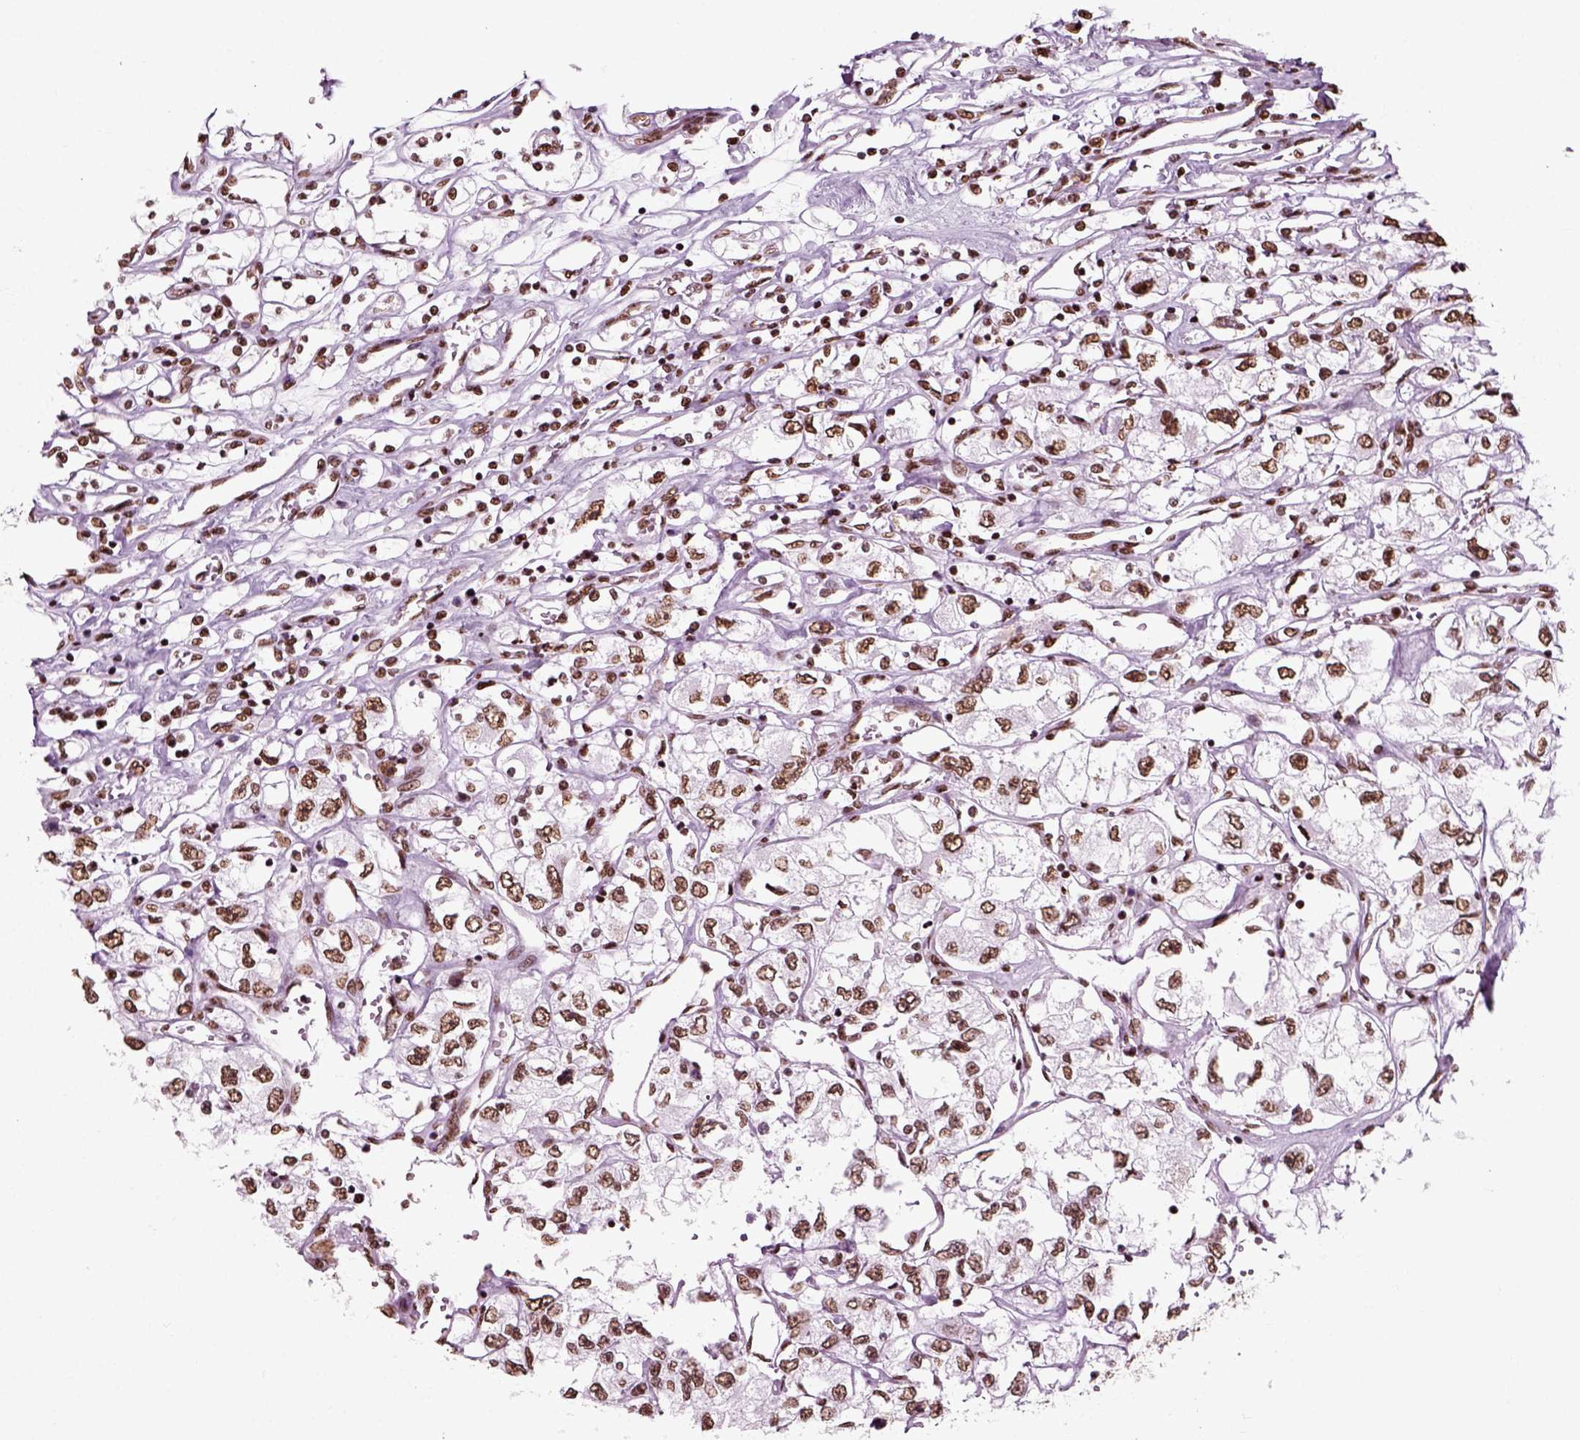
{"staining": {"intensity": "strong", "quantity": ">75%", "location": "nuclear"}, "tissue": "renal cancer", "cell_type": "Tumor cells", "image_type": "cancer", "snomed": [{"axis": "morphology", "description": "Adenocarcinoma, NOS"}, {"axis": "topography", "description": "Kidney"}], "caption": "Renal adenocarcinoma tissue displays strong nuclear staining in about >75% of tumor cells, visualized by immunohistochemistry. (brown staining indicates protein expression, while blue staining denotes nuclei).", "gene": "POLR1H", "patient": {"sex": "female", "age": 59}}